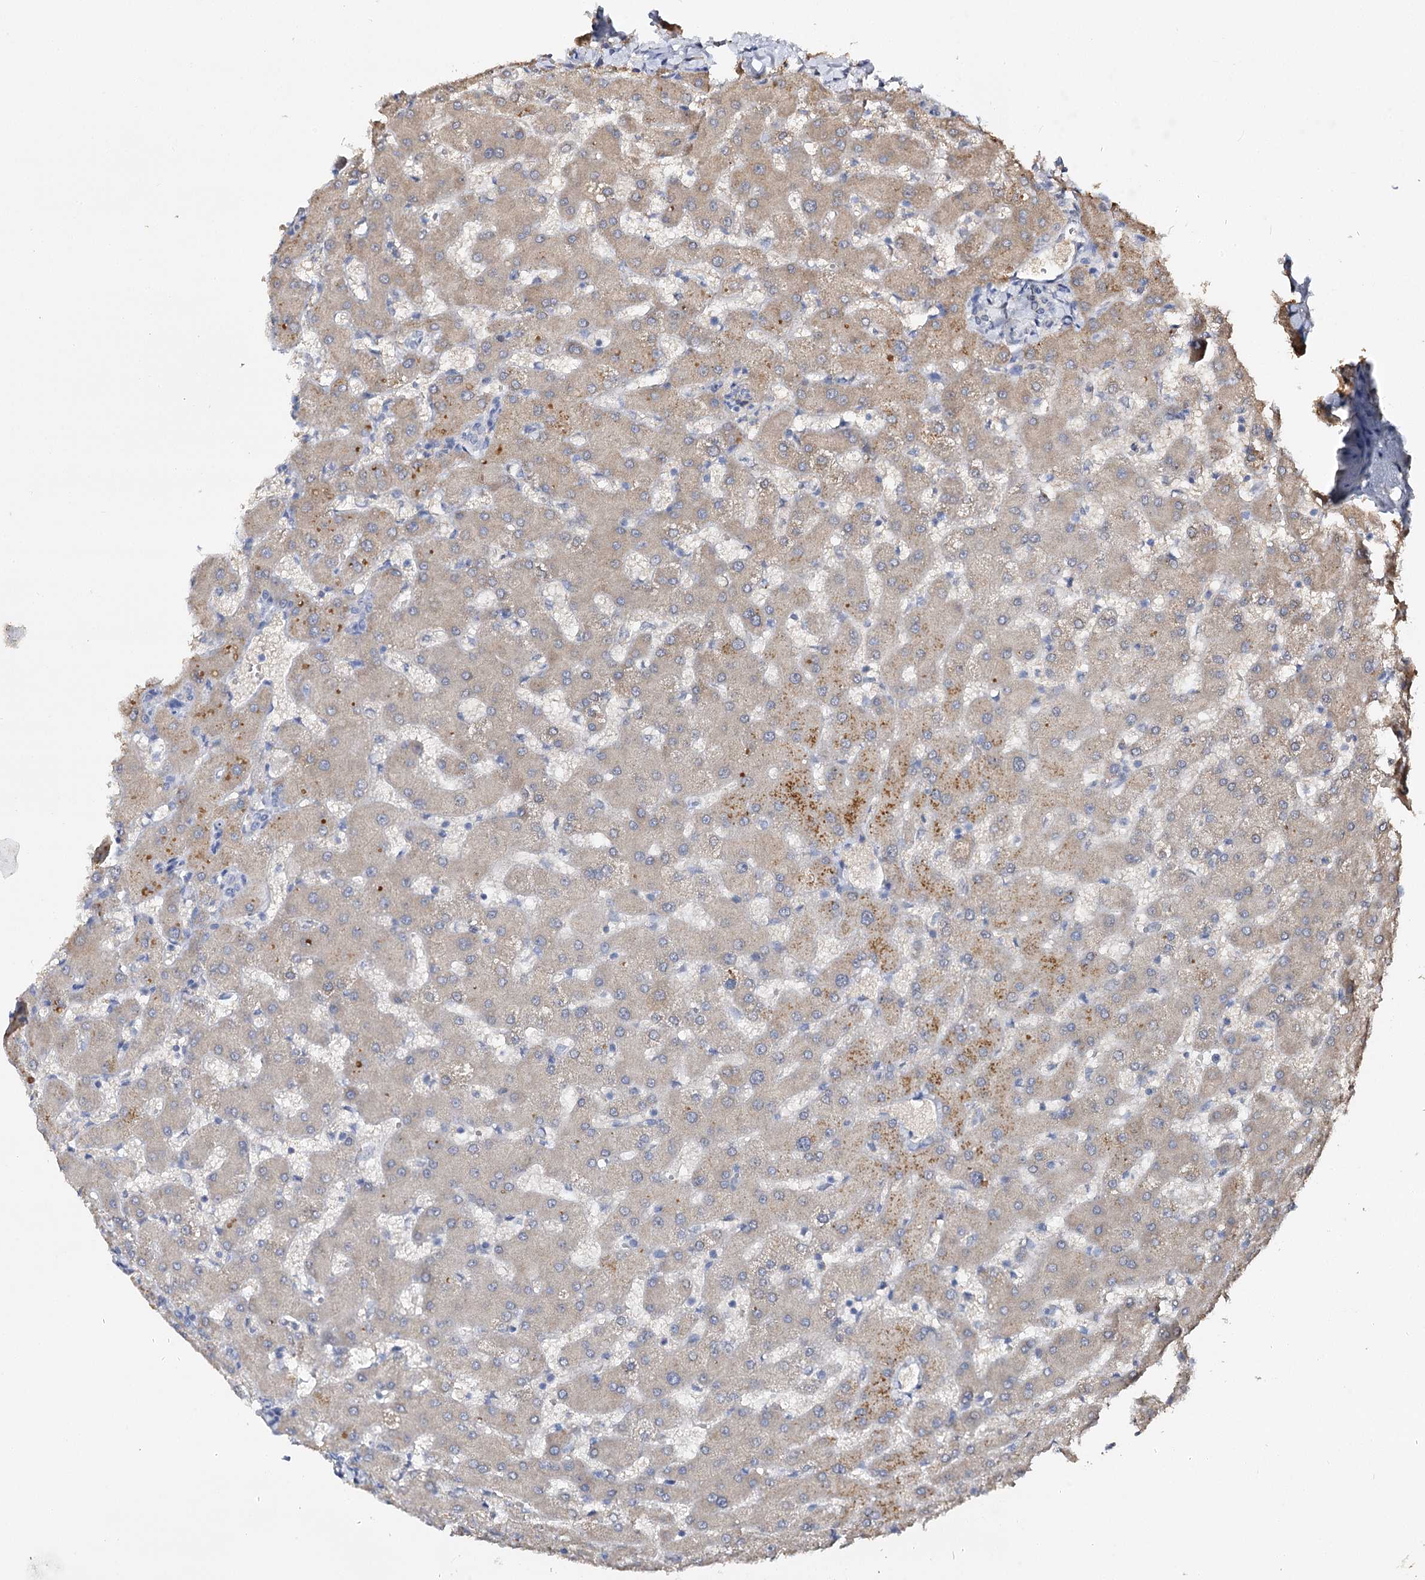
{"staining": {"intensity": "weak", "quantity": ">75%", "location": "cytoplasmic/membranous"}, "tissue": "liver", "cell_type": "Cholangiocytes", "image_type": "normal", "snomed": [{"axis": "morphology", "description": "Normal tissue, NOS"}, {"axis": "topography", "description": "Liver"}], "caption": "A high-resolution photomicrograph shows IHC staining of unremarkable liver, which exhibits weak cytoplasmic/membranous expression in about >75% of cholangiocytes. The staining was performed using DAB (3,3'-diaminobenzidine), with brown indicating positive protein expression. Nuclei are stained blue with hematoxylin.", "gene": "ARL13A", "patient": {"sex": "female", "age": 63}}